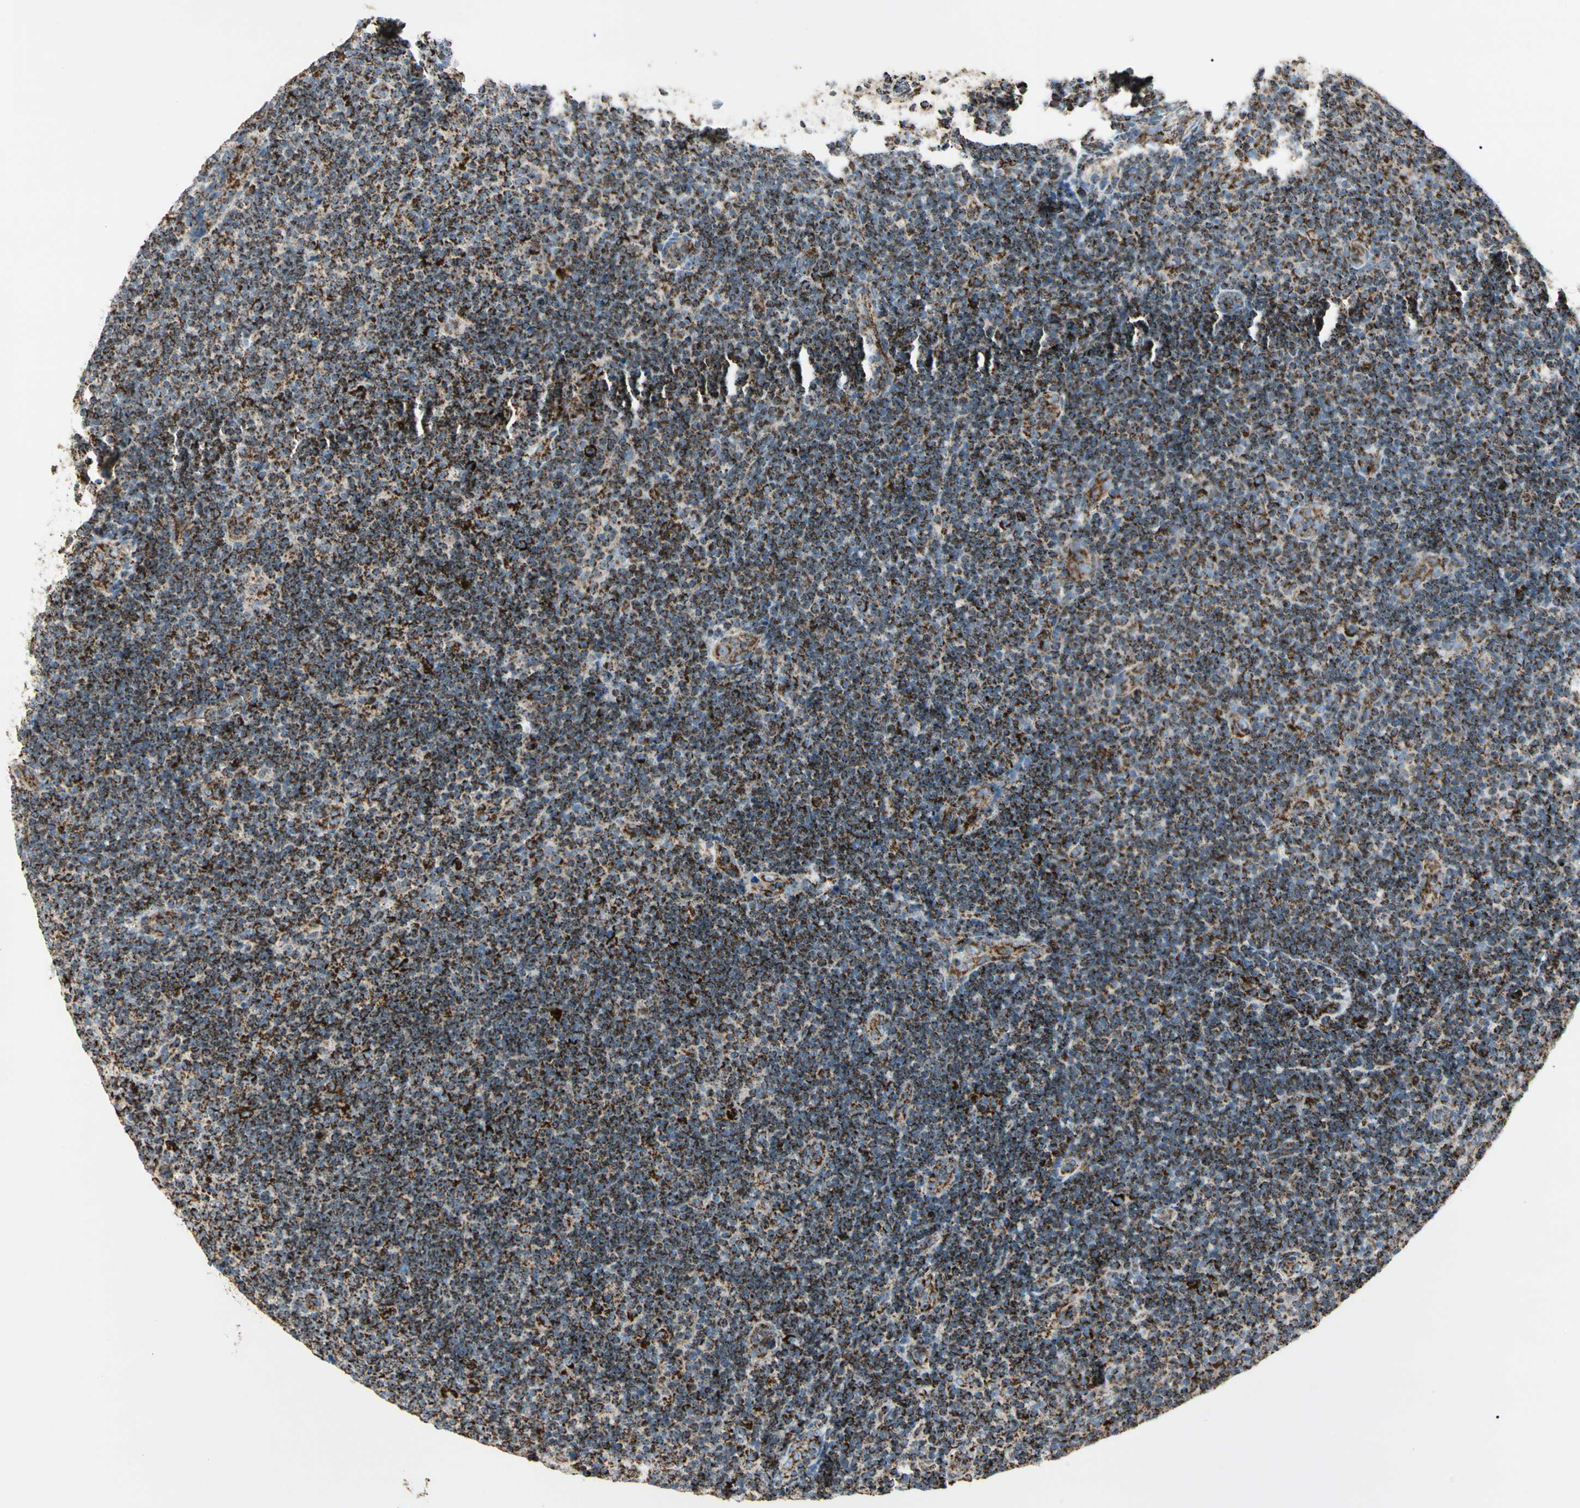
{"staining": {"intensity": "strong", "quantity": ">75%", "location": "cytoplasmic/membranous"}, "tissue": "lymphoma", "cell_type": "Tumor cells", "image_type": "cancer", "snomed": [{"axis": "morphology", "description": "Malignant lymphoma, non-Hodgkin's type, Low grade"}, {"axis": "topography", "description": "Lymph node"}], "caption": "Malignant lymphoma, non-Hodgkin's type (low-grade) stained for a protein displays strong cytoplasmic/membranous positivity in tumor cells. Immunohistochemistry (ihc) stains the protein in brown and the nuclei are stained blue.", "gene": "ME2", "patient": {"sex": "male", "age": 83}}